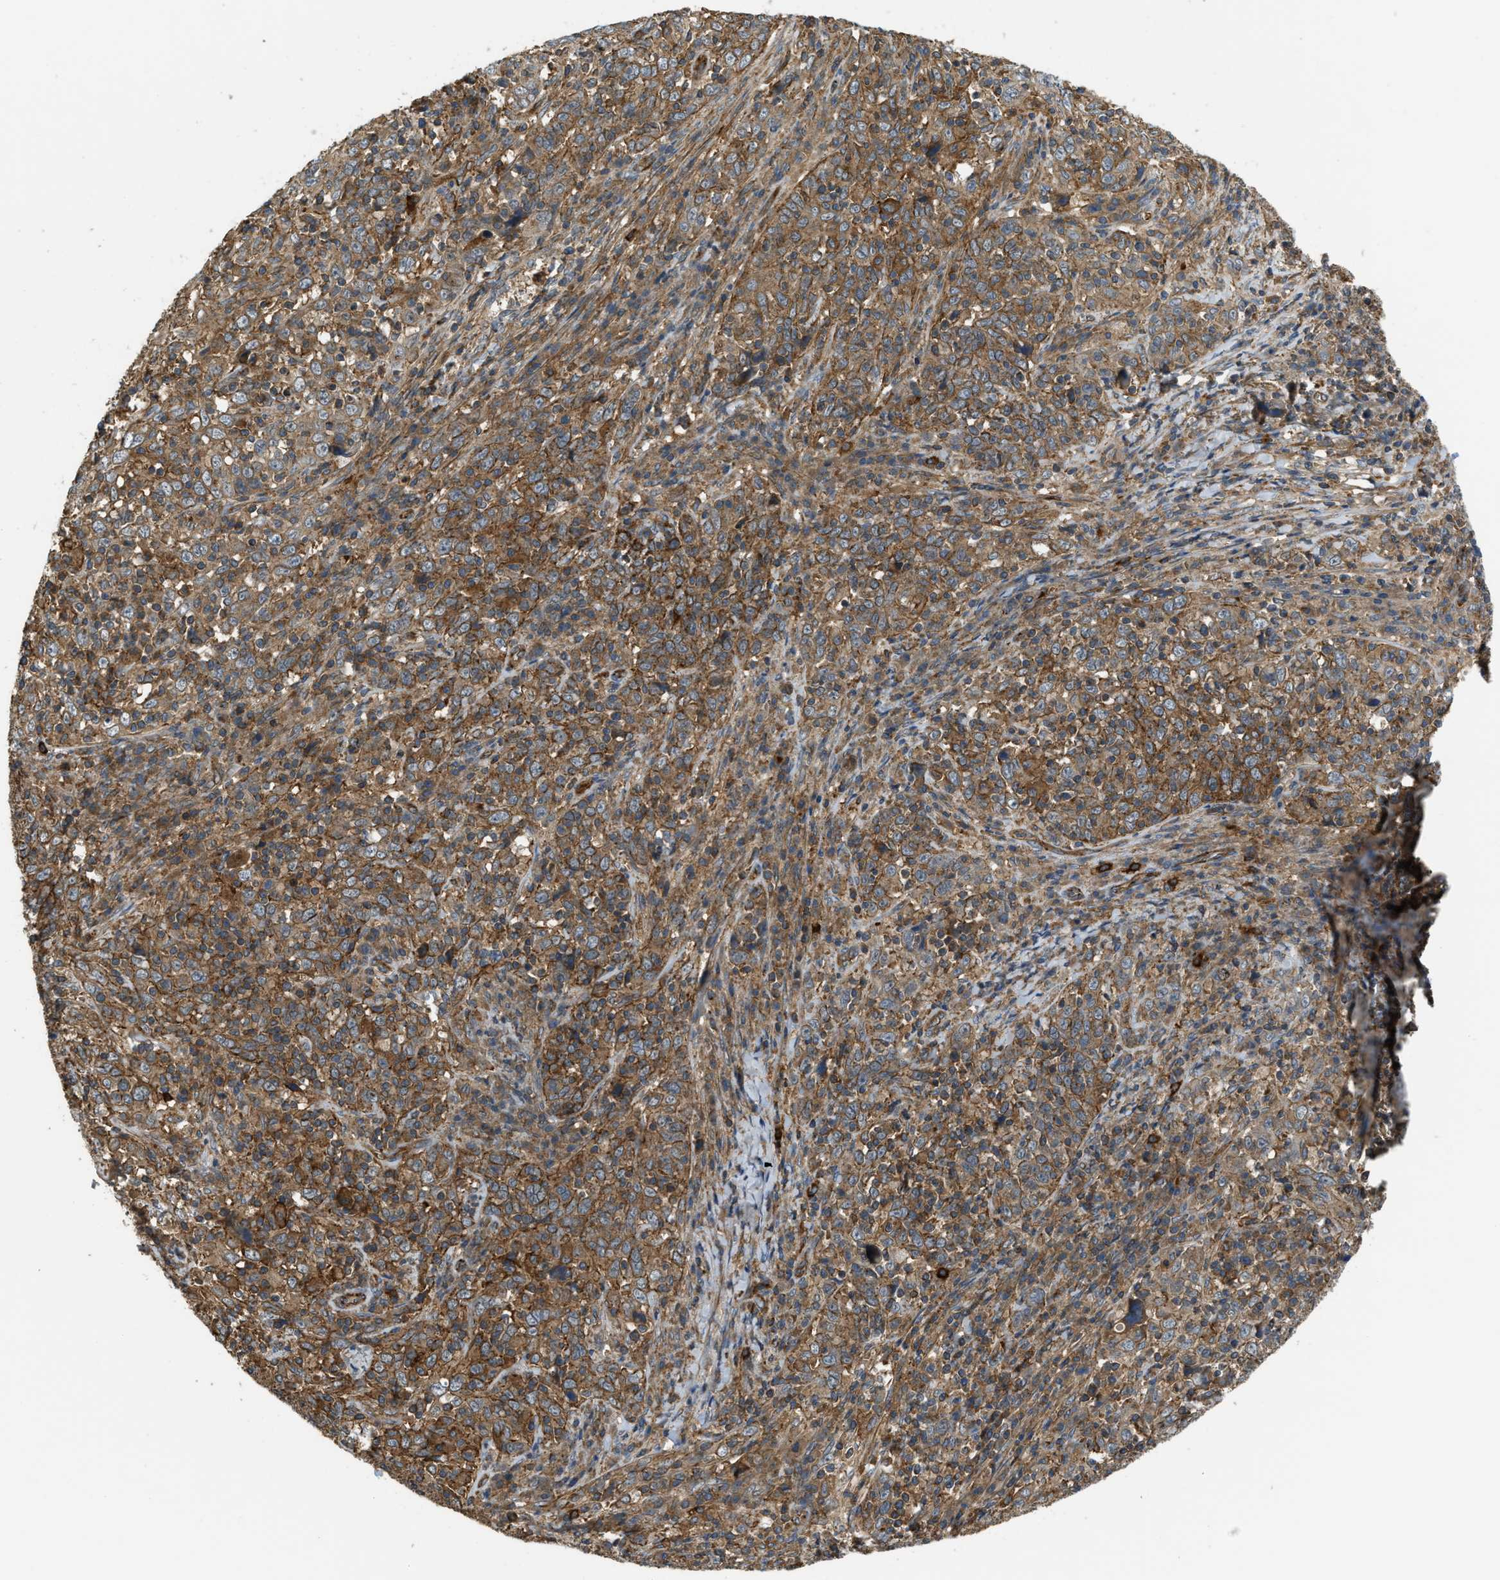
{"staining": {"intensity": "moderate", "quantity": ">75%", "location": "cytoplasmic/membranous"}, "tissue": "cervical cancer", "cell_type": "Tumor cells", "image_type": "cancer", "snomed": [{"axis": "morphology", "description": "Squamous cell carcinoma, NOS"}, {"axis": "topography", "description": "Cervix"}], "caption": "Immunohistochemical staining of human squamous cell carcinoma (cervical) demonstrates moderate cytoplasmic/membranous protein staining in about >75% of tumor cells. Ihc stains the protein in brown and the nuclei are stained blue.", "gene": "BAG4", "patient": {"sex": "female", "age": 46}}